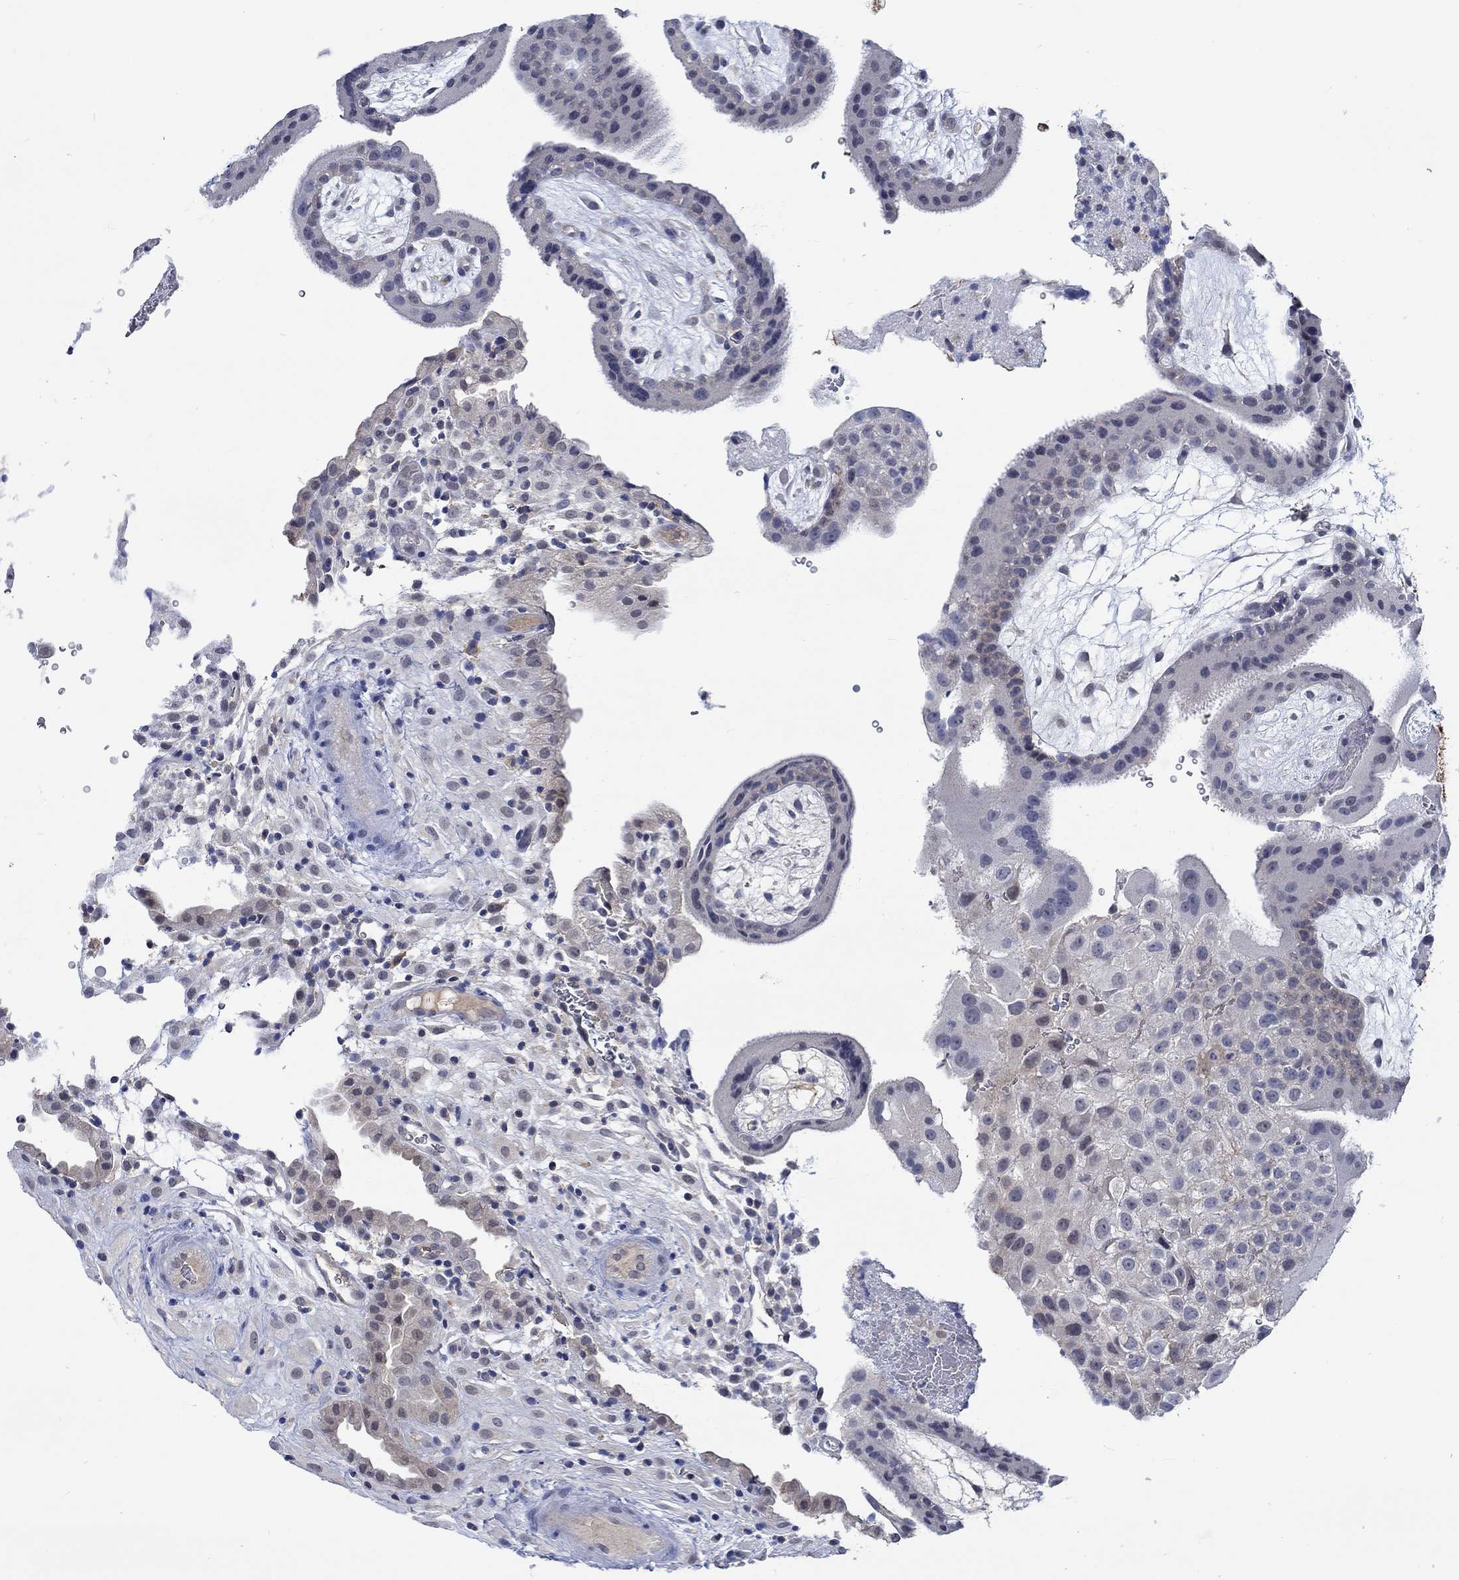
{"staining": {"intensity": "negative", "quantity": "none", "location": "none"}, "tissue": "placenta", "cell_type": "Decidual cells", "image_type": "normal", "snomed": [{"axis": "morphology", "description": "Normal tissue, NOS"}, {"axis": "topography", "description": "Placenta"}], "caption": "This is an IHC micrograph of benign human placenta. There is no positivity in decidual cells.", "gene": "WASF1", "patient": {"sex": "female", "age": 19}}